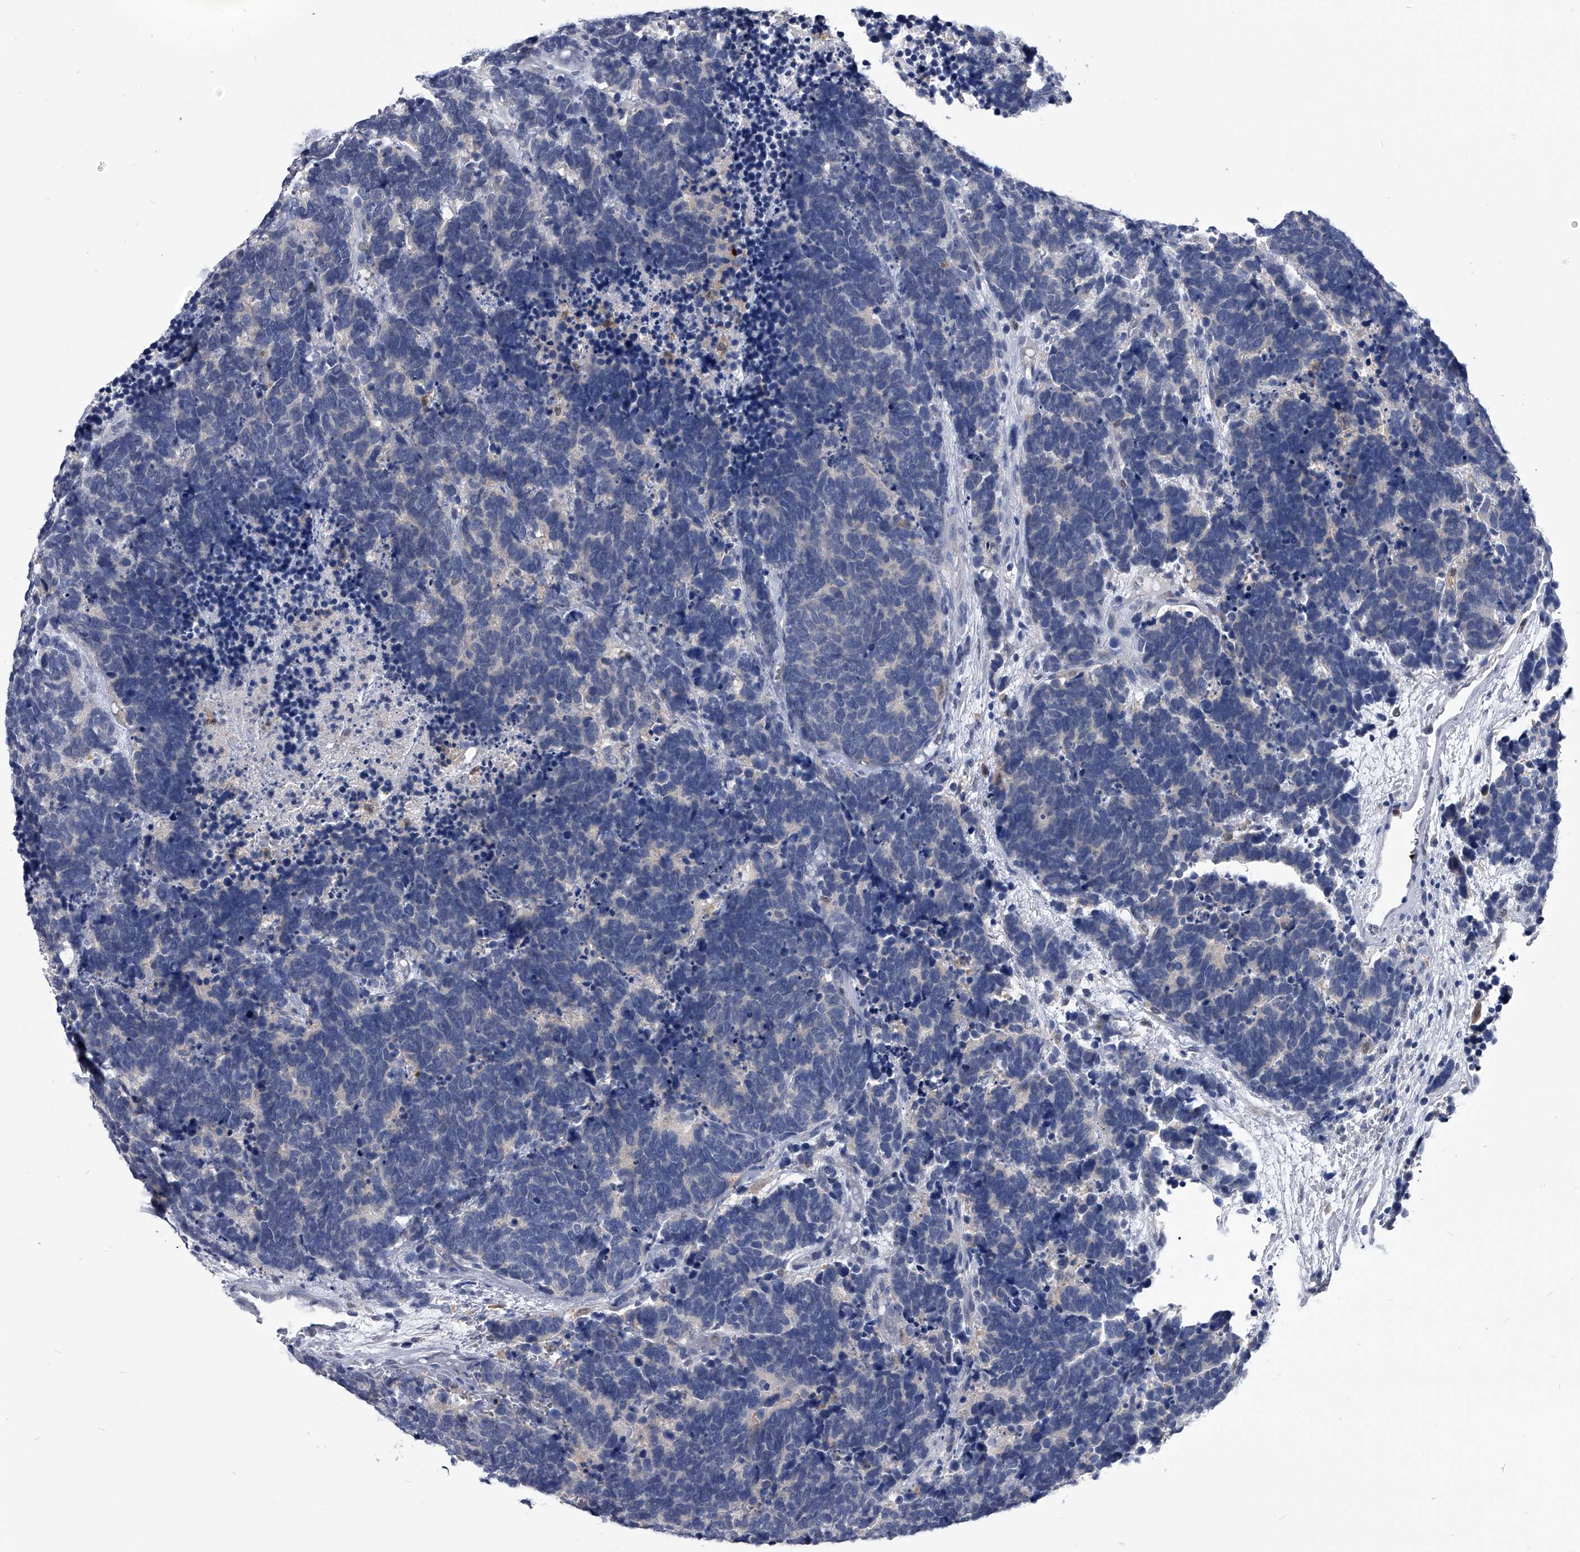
{"staining": {"intensity": "negative", "quantity": "none", "location": "none"}, "tissue": "carcinoid", "cell_type": "Tumor cells", "image_type": "cancer", "snomed": [{"axis": "morphology", "description": "Carcinoma, NOS"}, {"axis": "morphology", "description": "Carcinoid, malignant, NOS"}, {"axis": "topography", "description": "Urinary bladder"}], "caption": "Immunohistochemistry (IHC) photomicrograph of neoplastic tissue: carcinoma stained with DAB exhibits no significant protein expression in tumor cells.", "gene": "PDXK", "patient": {"sex": "male", "age": 57}}